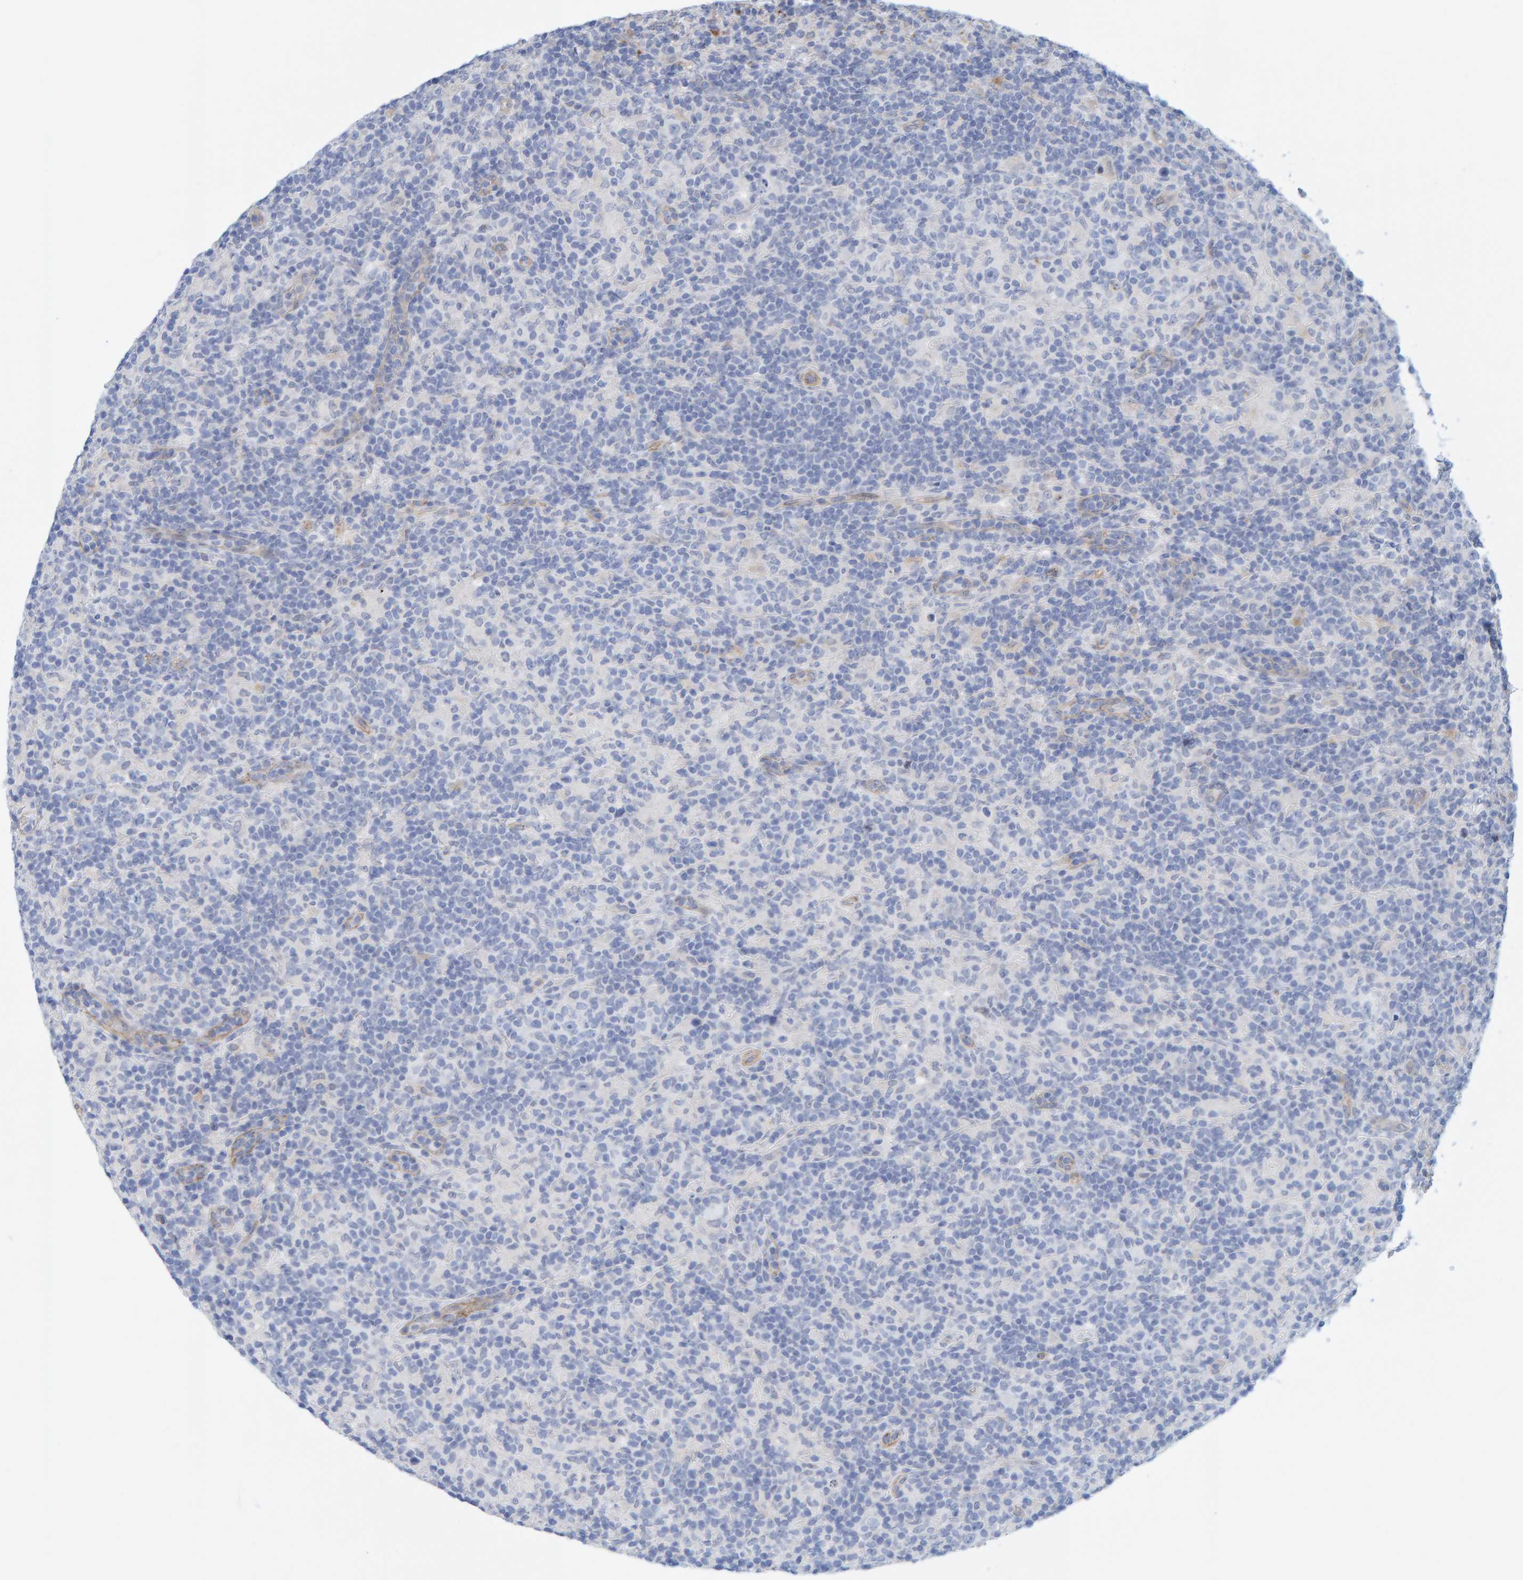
{"staining": {"intensity": "negative", "quantity": "none", "location": "none"}, "tissue": "lymphoma", "cell_type": "Tumor cells", "image_type": "cancer", "snomed": [{"axis": "morphology", "description": "Hodgkin's disease, NOS"}, {"axis": "topography", "description": "Lymph node"}], "caption": "Lymphoma stained for a protein using immunohistochemistry displays no expression tumor cells.", "gene": "KRBA2", "patient": {"sex": "male", "age": 70}}